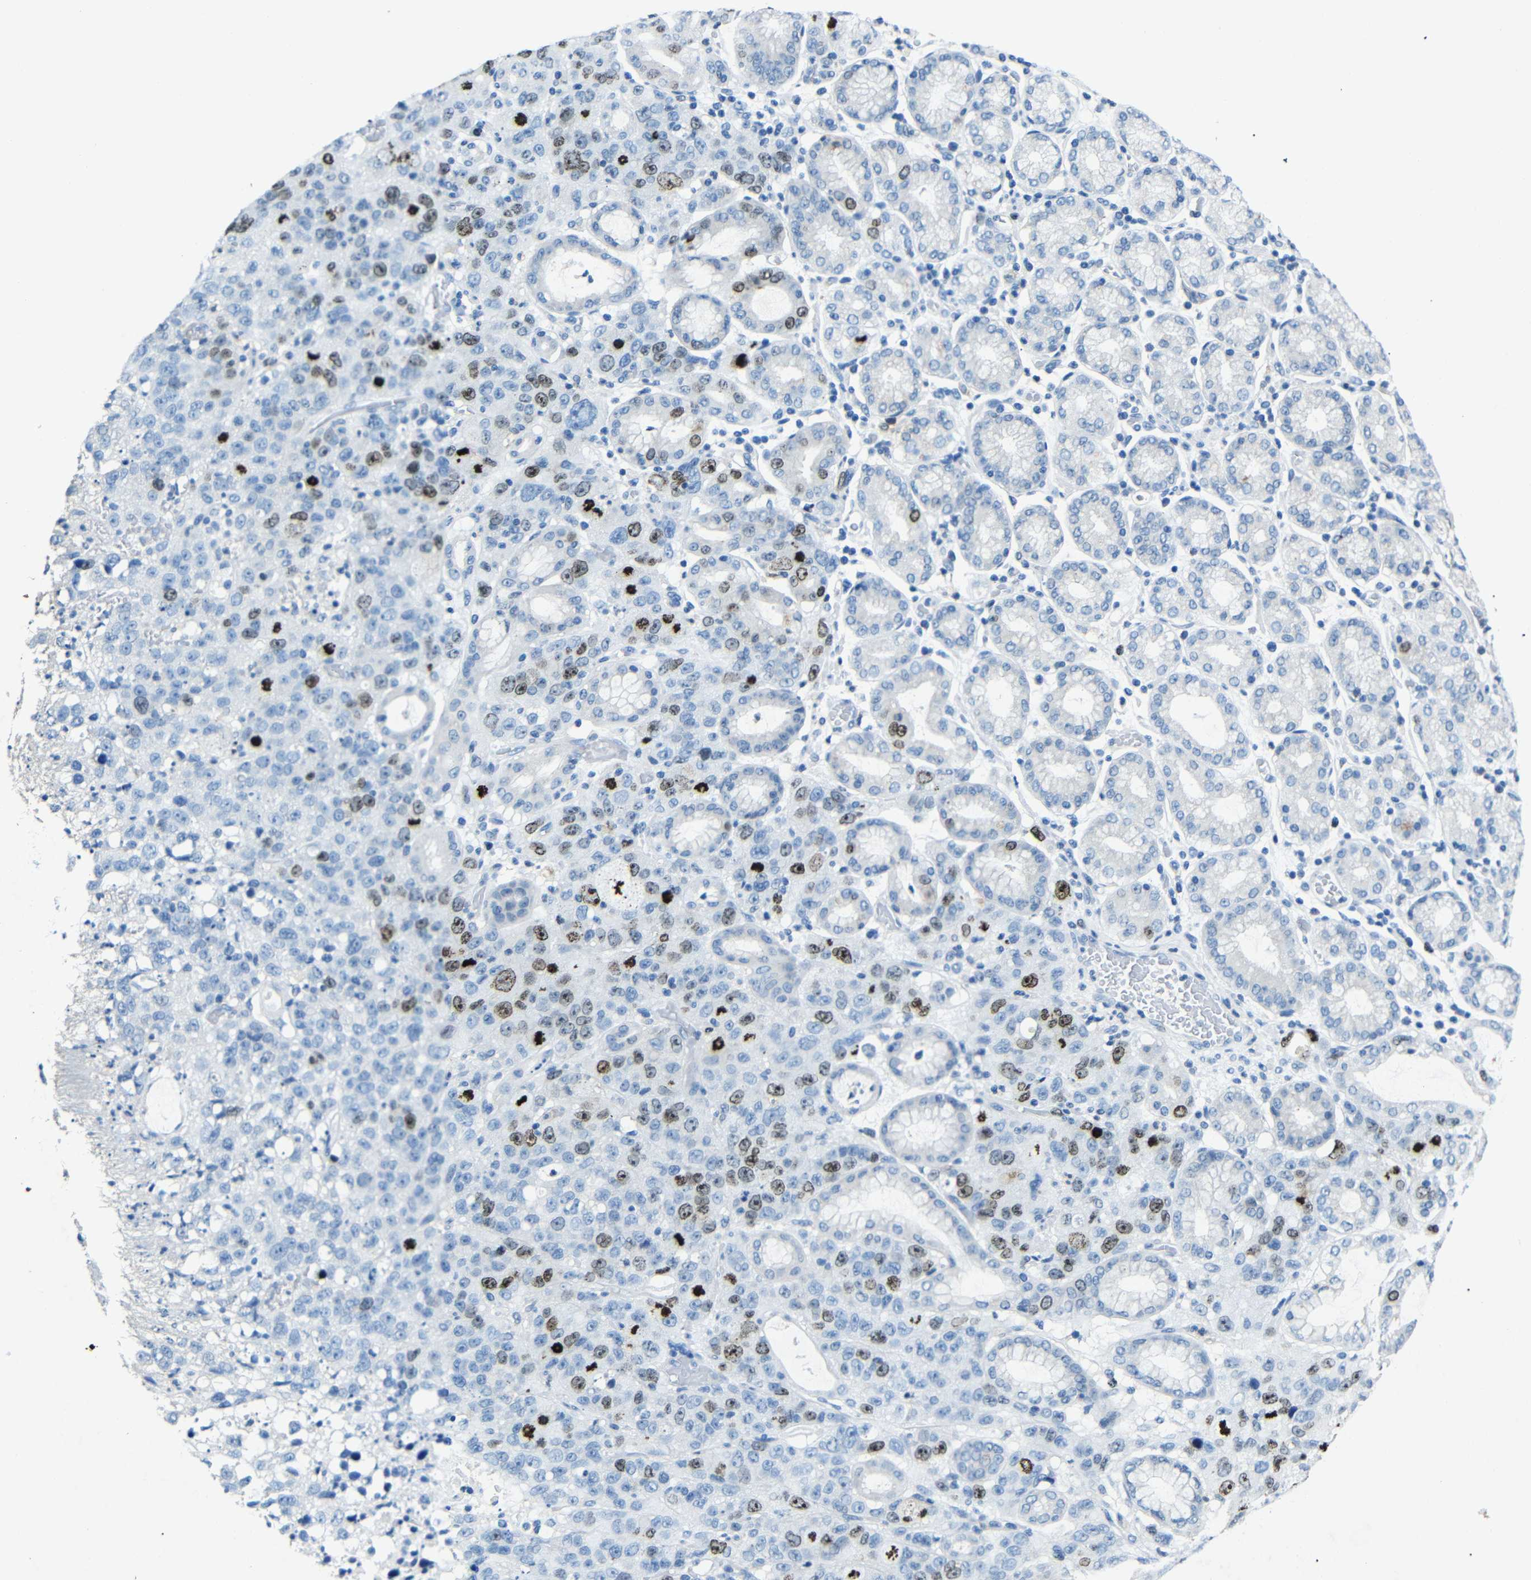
{"staining": {"intensity": "moderate", "quantity": "<25%", "location": "nuclear"}, "tissue": "stomach cancer", "cell_type": "Tumor cells", "image_type": "cancer", "snomed": [{"axis": "morphology", "description": "Normal tissue, NOS"}, {"axis": "morphology", "description": "Adenocarcinoma, NOS"}, {"axis": "topography", "description": "Stomach"}], "caption": "Adenocarcinoma (stomach) stained for a protein exhibits moderate nuclear positivity in tumor cells.", "gene": "INCENP", "patient": {"sex": "male", "age": 48}}